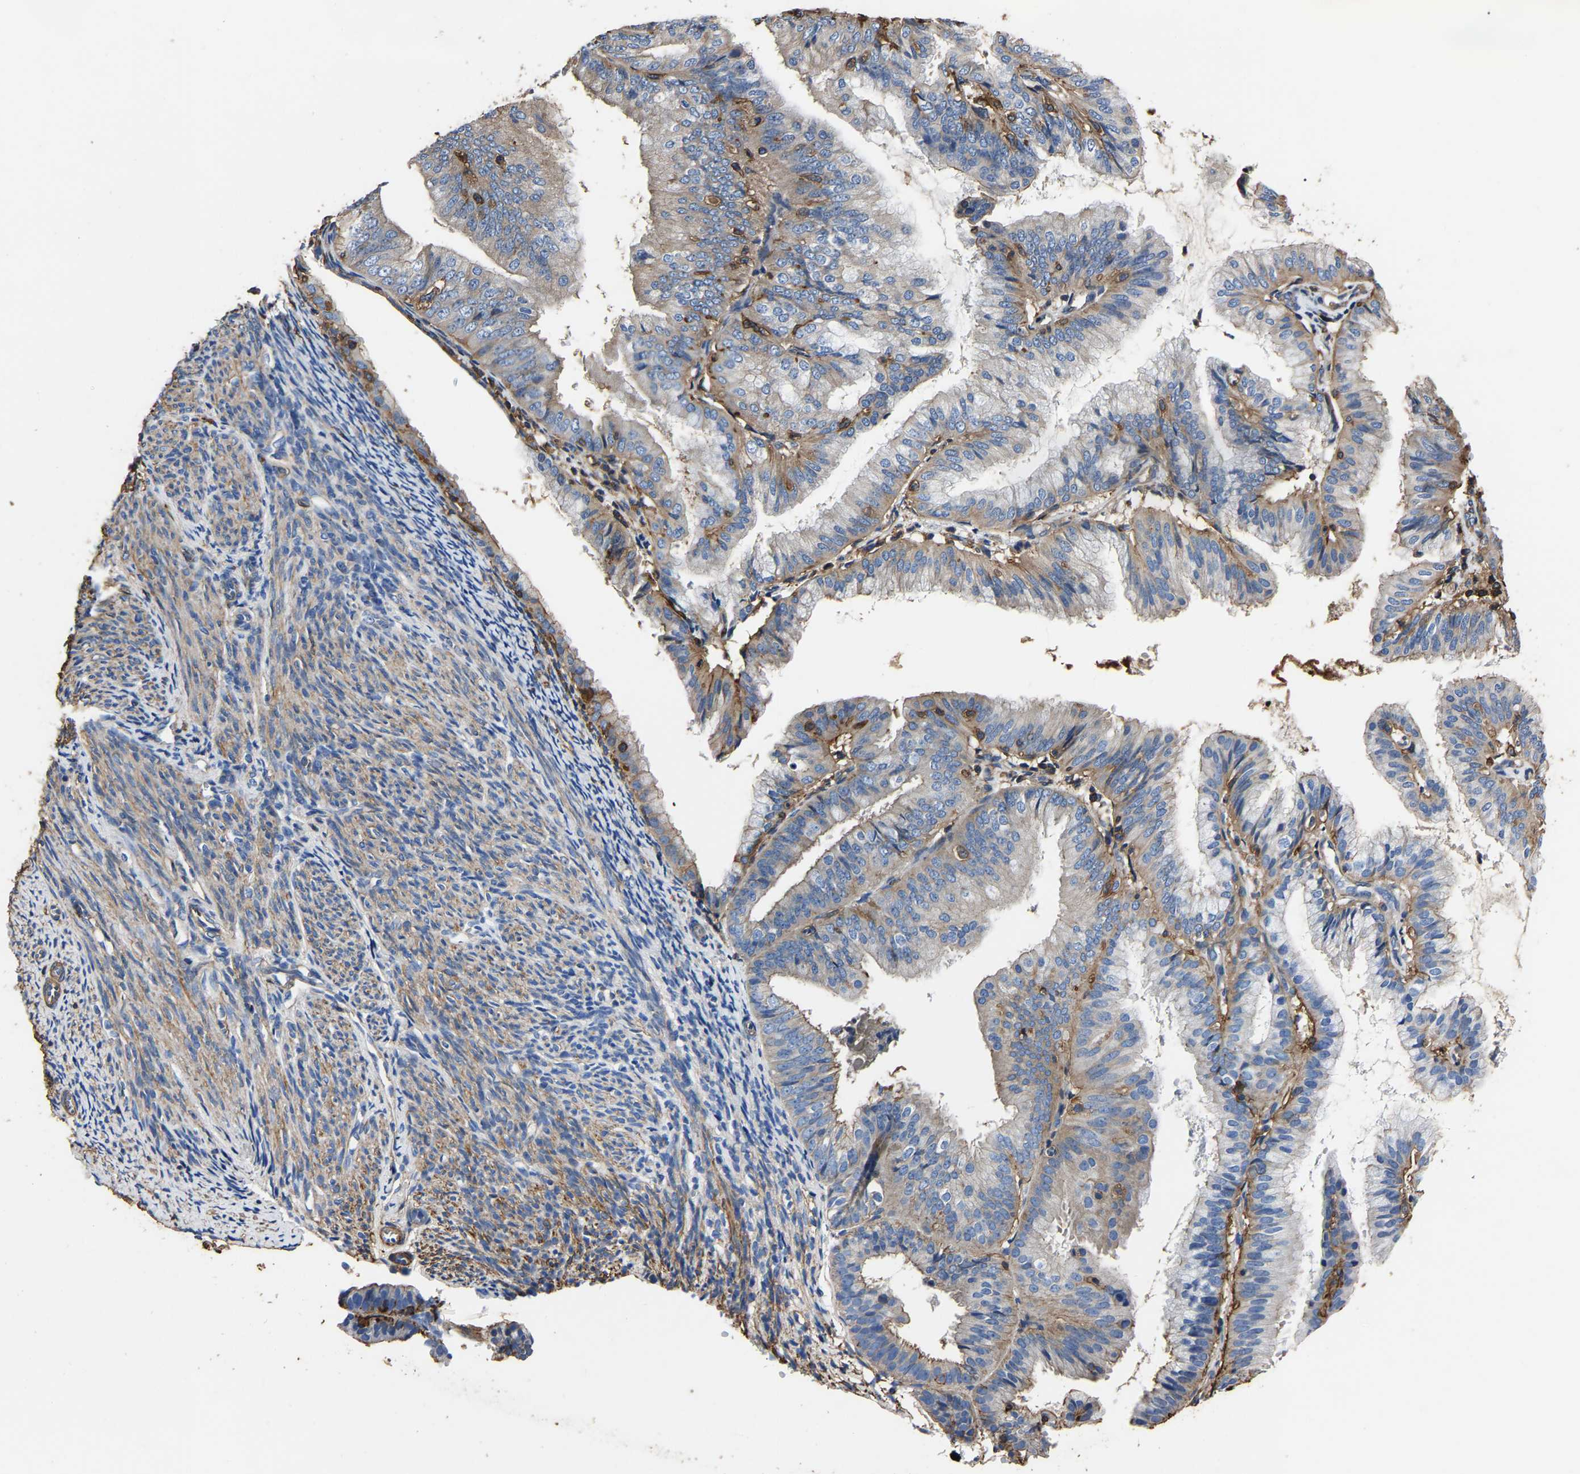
{"staining": {"intensity": "weak", "quantity": "25%-75%", "location": "cytoplasmic/membranous"}, "tissue": "endometrial cancer", "cell_type": "Tumor cells", "image_type": "cancer", "snomed": [{"axis": "morphology", "description": "Adenocarcinoma, NOS"}, {"axis": "topography", "description": "Endometrium"}], "caption": "Human adenocarcinoma (endometrial) stained for a protein (brown) reveals weak cytoplasmic/membranous positive staining in about 25%-75% of tumor cells.", "gene": "ARMT1", "patient": {"sex": "female", "age": 63}}